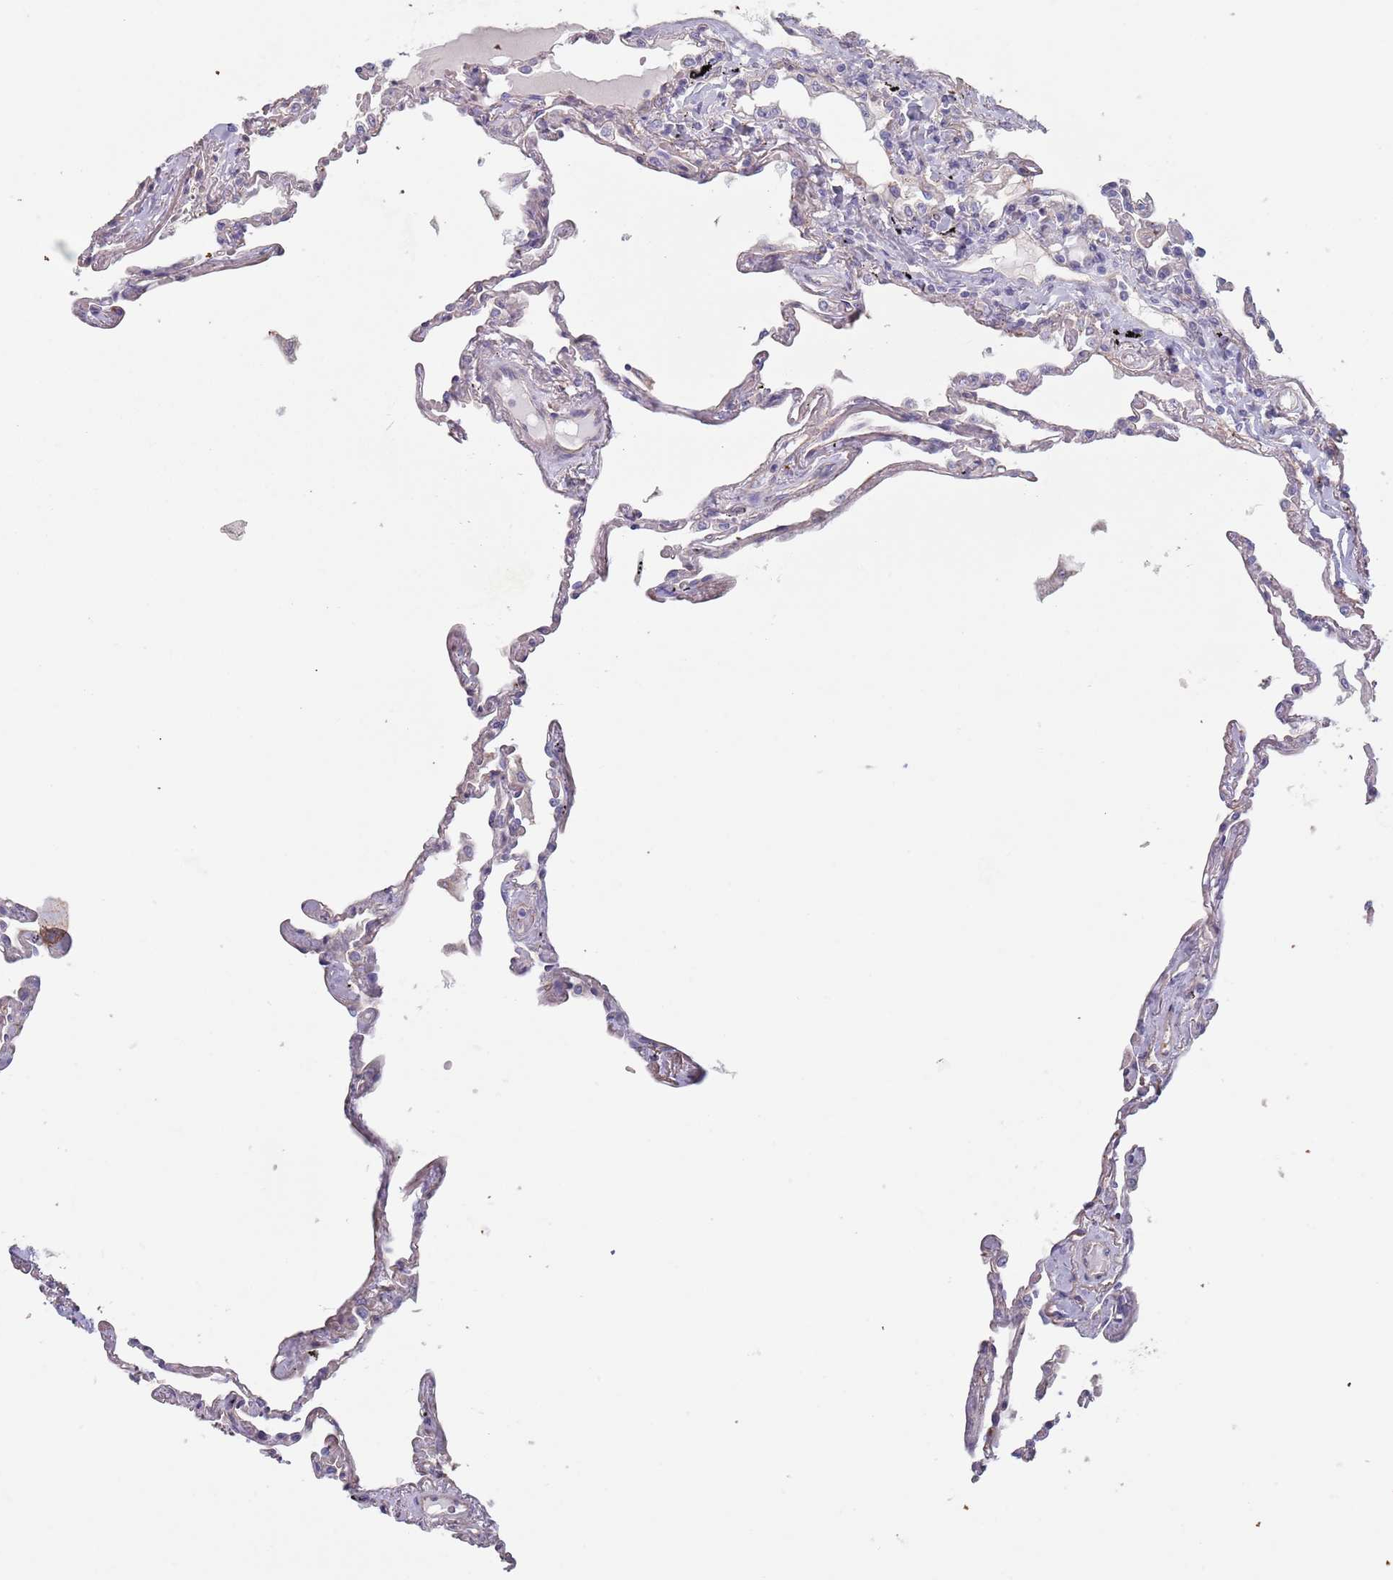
{"staining": {"intensity": "weak", "quantity": "<25%", "location": "cytoplasmic/membranous"}, "tissue": "lung", "cell_type": "Alveolar cells", "image_type": "normal", "snomed": [{"axis": "morphology", "description": "Normal tissue, NOS"}, {"axis": "topography", "description": "Lung"}], "caption": "Immunohistochemistry (IHC) histopathology image of unremarkable lung: human lung stained with DAB (3,3'-diaminobenzidine) reveals no significant protein expression in alveolar cells. (Immunohistochemistry (IHC), brightfield microscopy, high magnification).", "gene": "APPL2", "patient": {"sex": "female", "age": 67}}